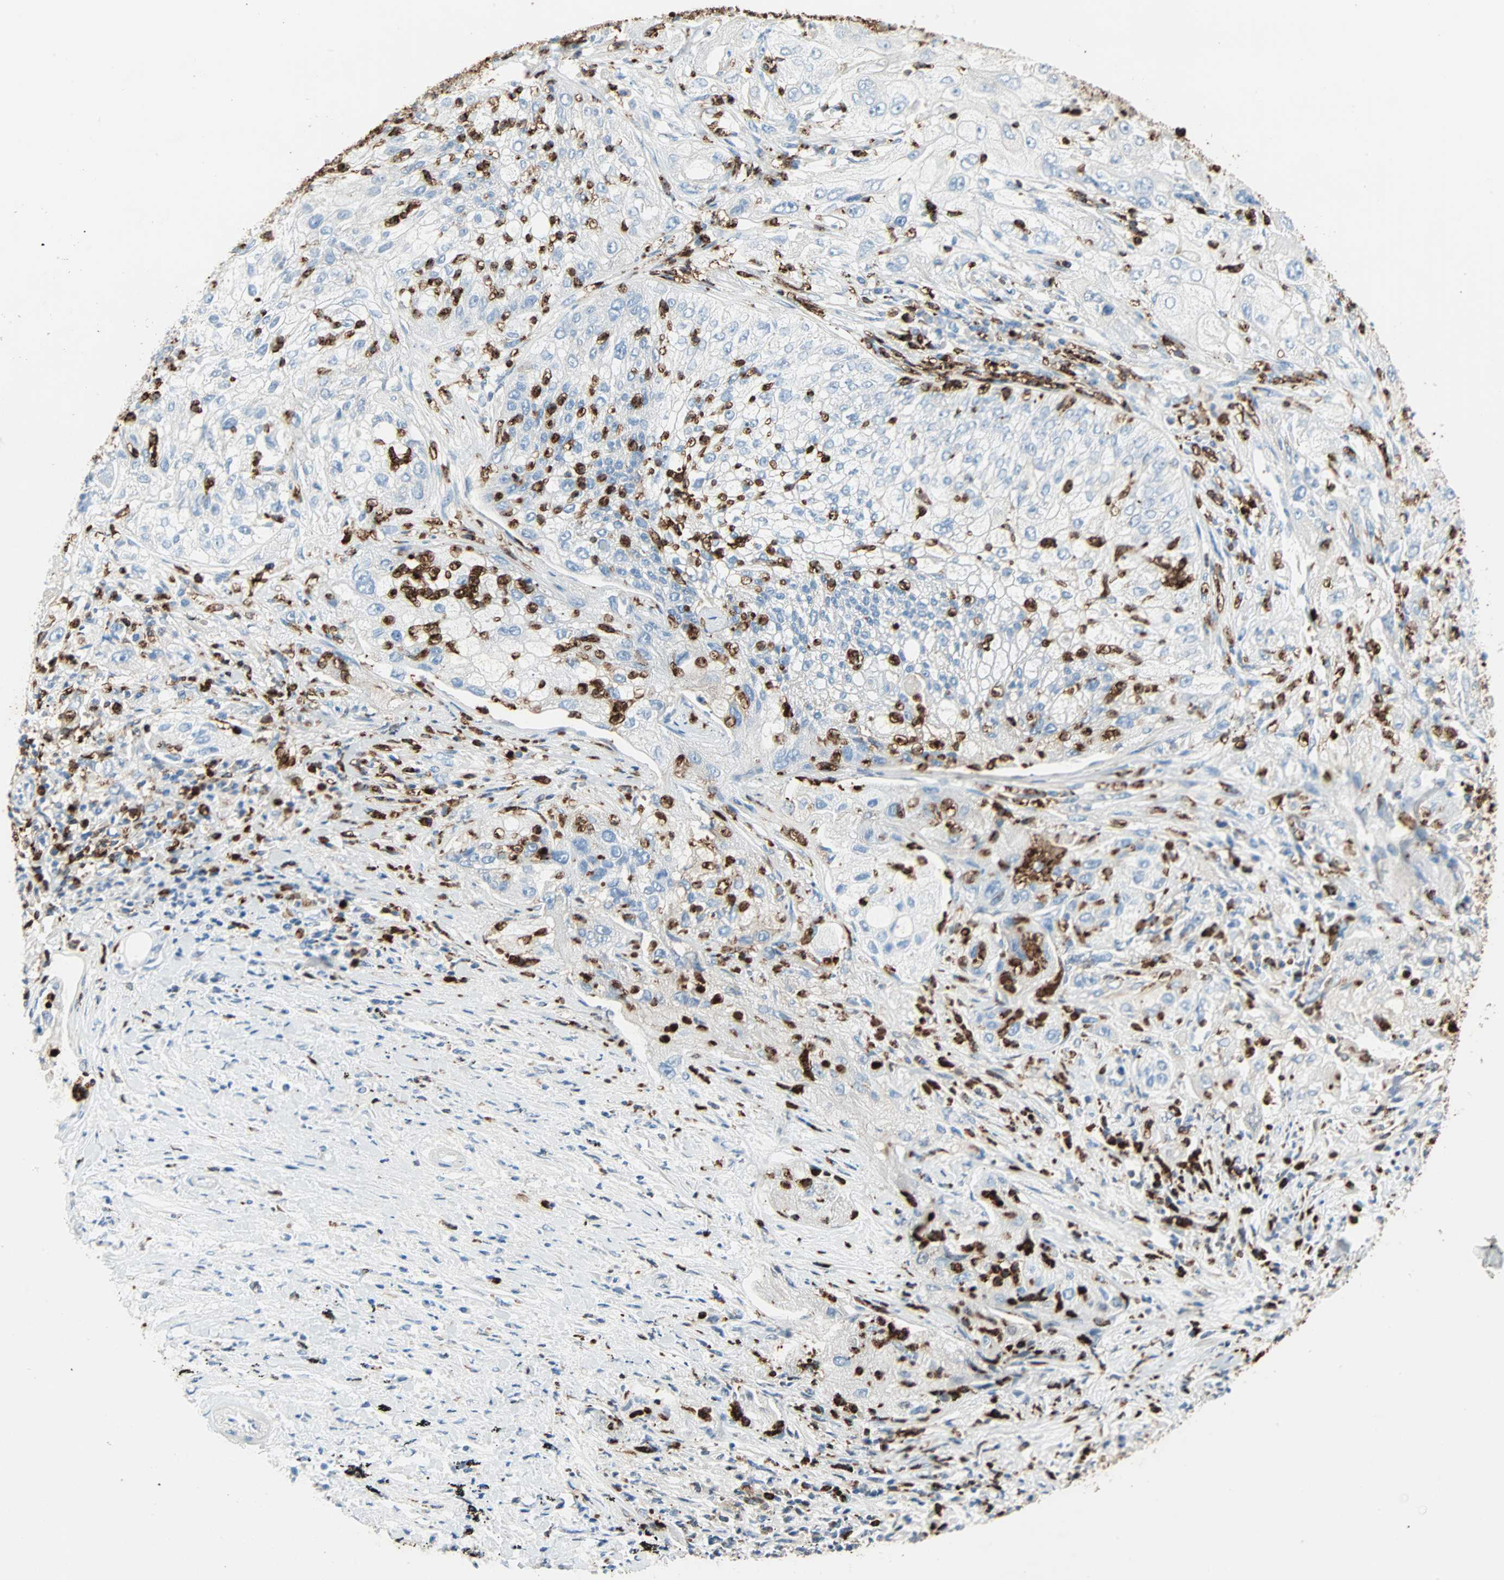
{"staining": {"intensity": "negative", "quantity": "none", "location": "none"}, "tissue": "lung cancer", "cell_type": "Tumor cells", "image_type": "cancer", "snomed": [{"axis": "morphology", "description": "Inflammation, NOS"}, {"axis": "morphology", "description": "Squamous cell carcinoma, NOS"}, {"axis": "topography", "description": "Lymph node"}, {"axis": "topography", "description": "Soft tissue"}, {"axis": "topography", "description": "Lung"}], "caption": "IHC of human lung cancer (squamous cell carcinoma) displays no staining in tumor cells.", "gene": "CLEC4A", "patient": {"sex": "male", "age": 66}}